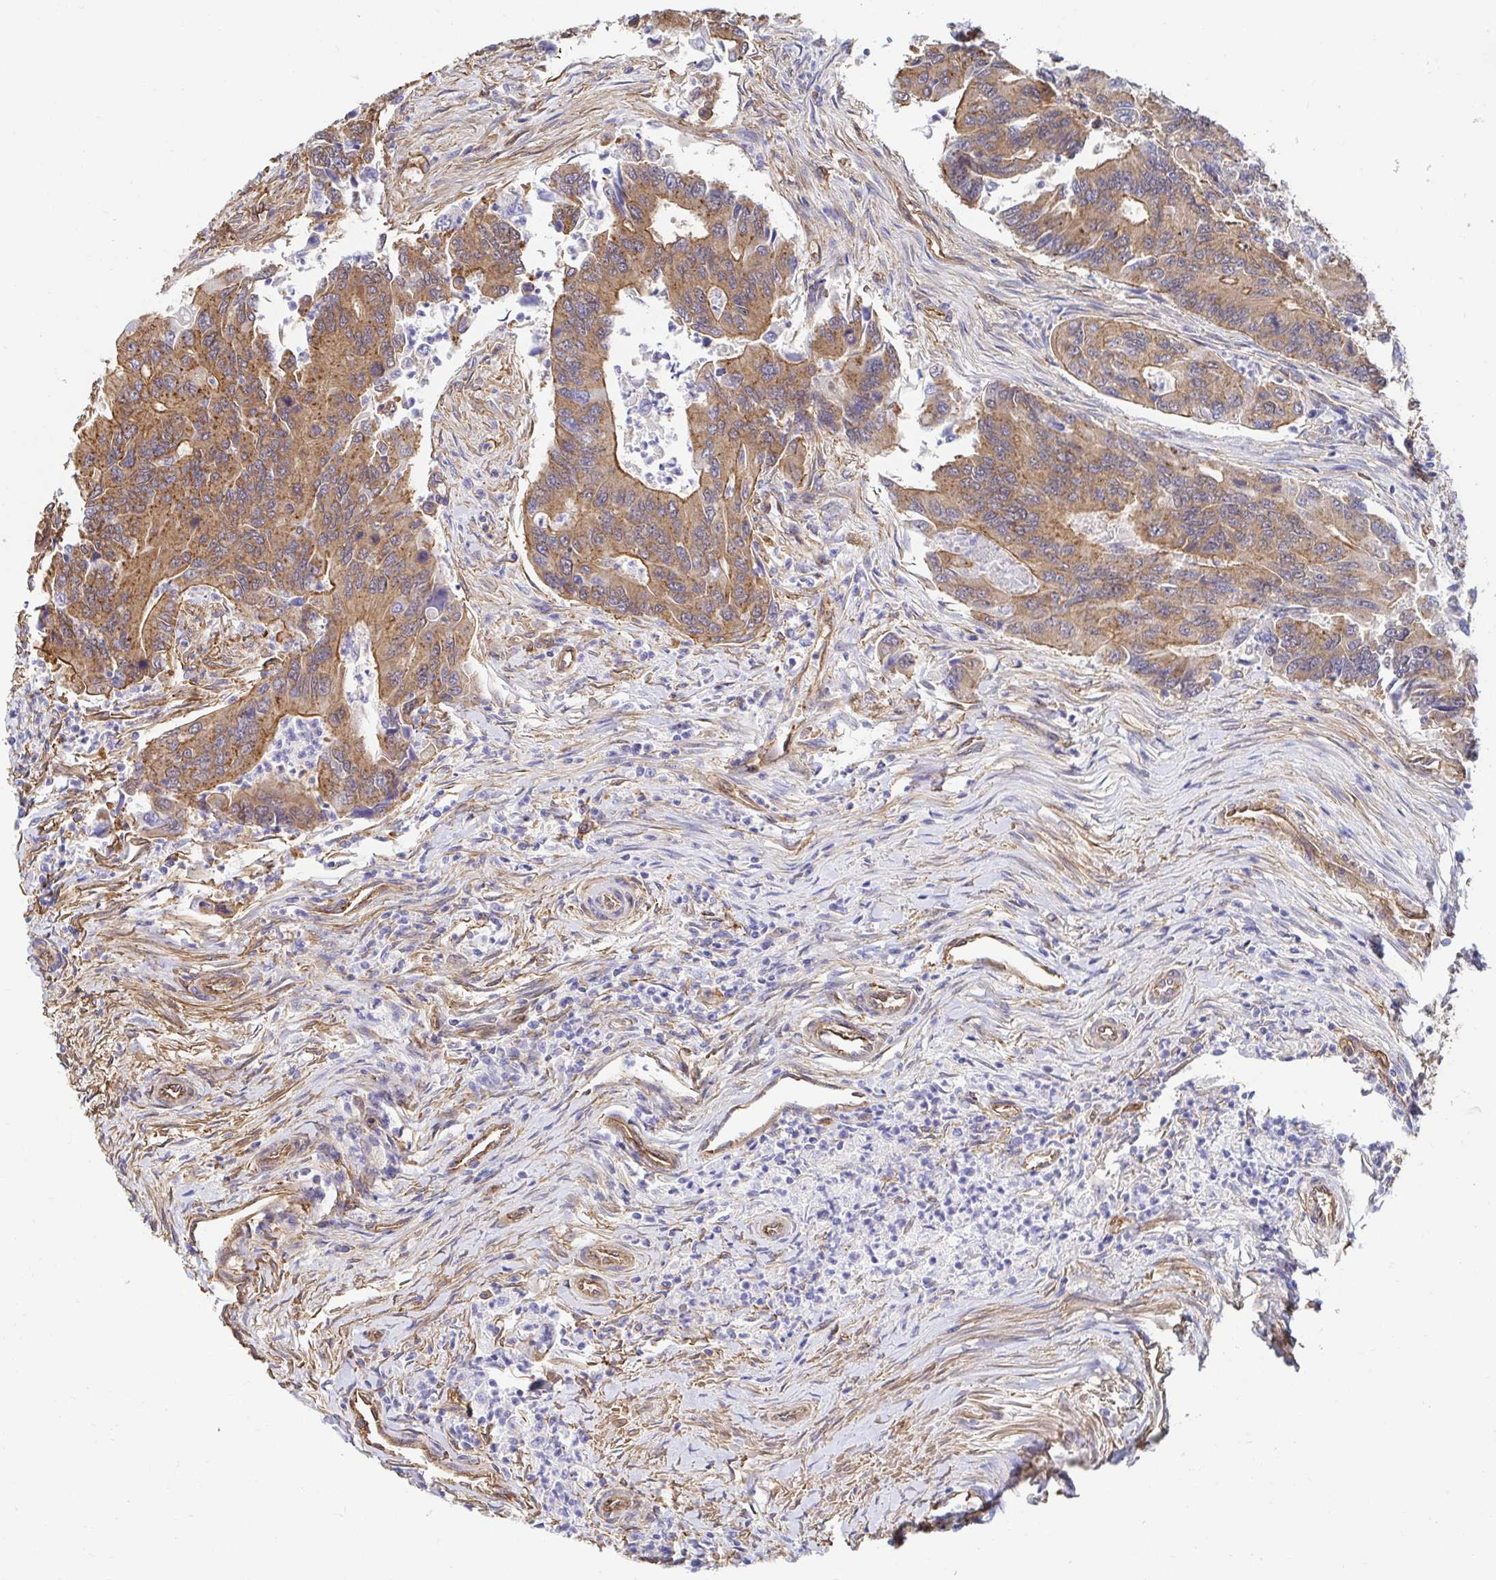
{"staining": {"intensity": "moderate", "quantity": ">75%", "location": "cytoplasmic/membranous"}, "tissue": "colorectal cancer", "cell_type": "Tumor cells", "image_type": "cancer", "snomed": [{"axis": "morphology", "description": "Adenocarcinoma, NOS"}, {"axis": "topography", "description": "Colon"}], "caption": "Immunohistochemical staining of colorectal adenocarcinoma shows moderate cytoplasmic/membranous protein expression in about >75% of tumor cells.", "gene": "CTTN", "patient": {"sex": "female", "age": 67}}